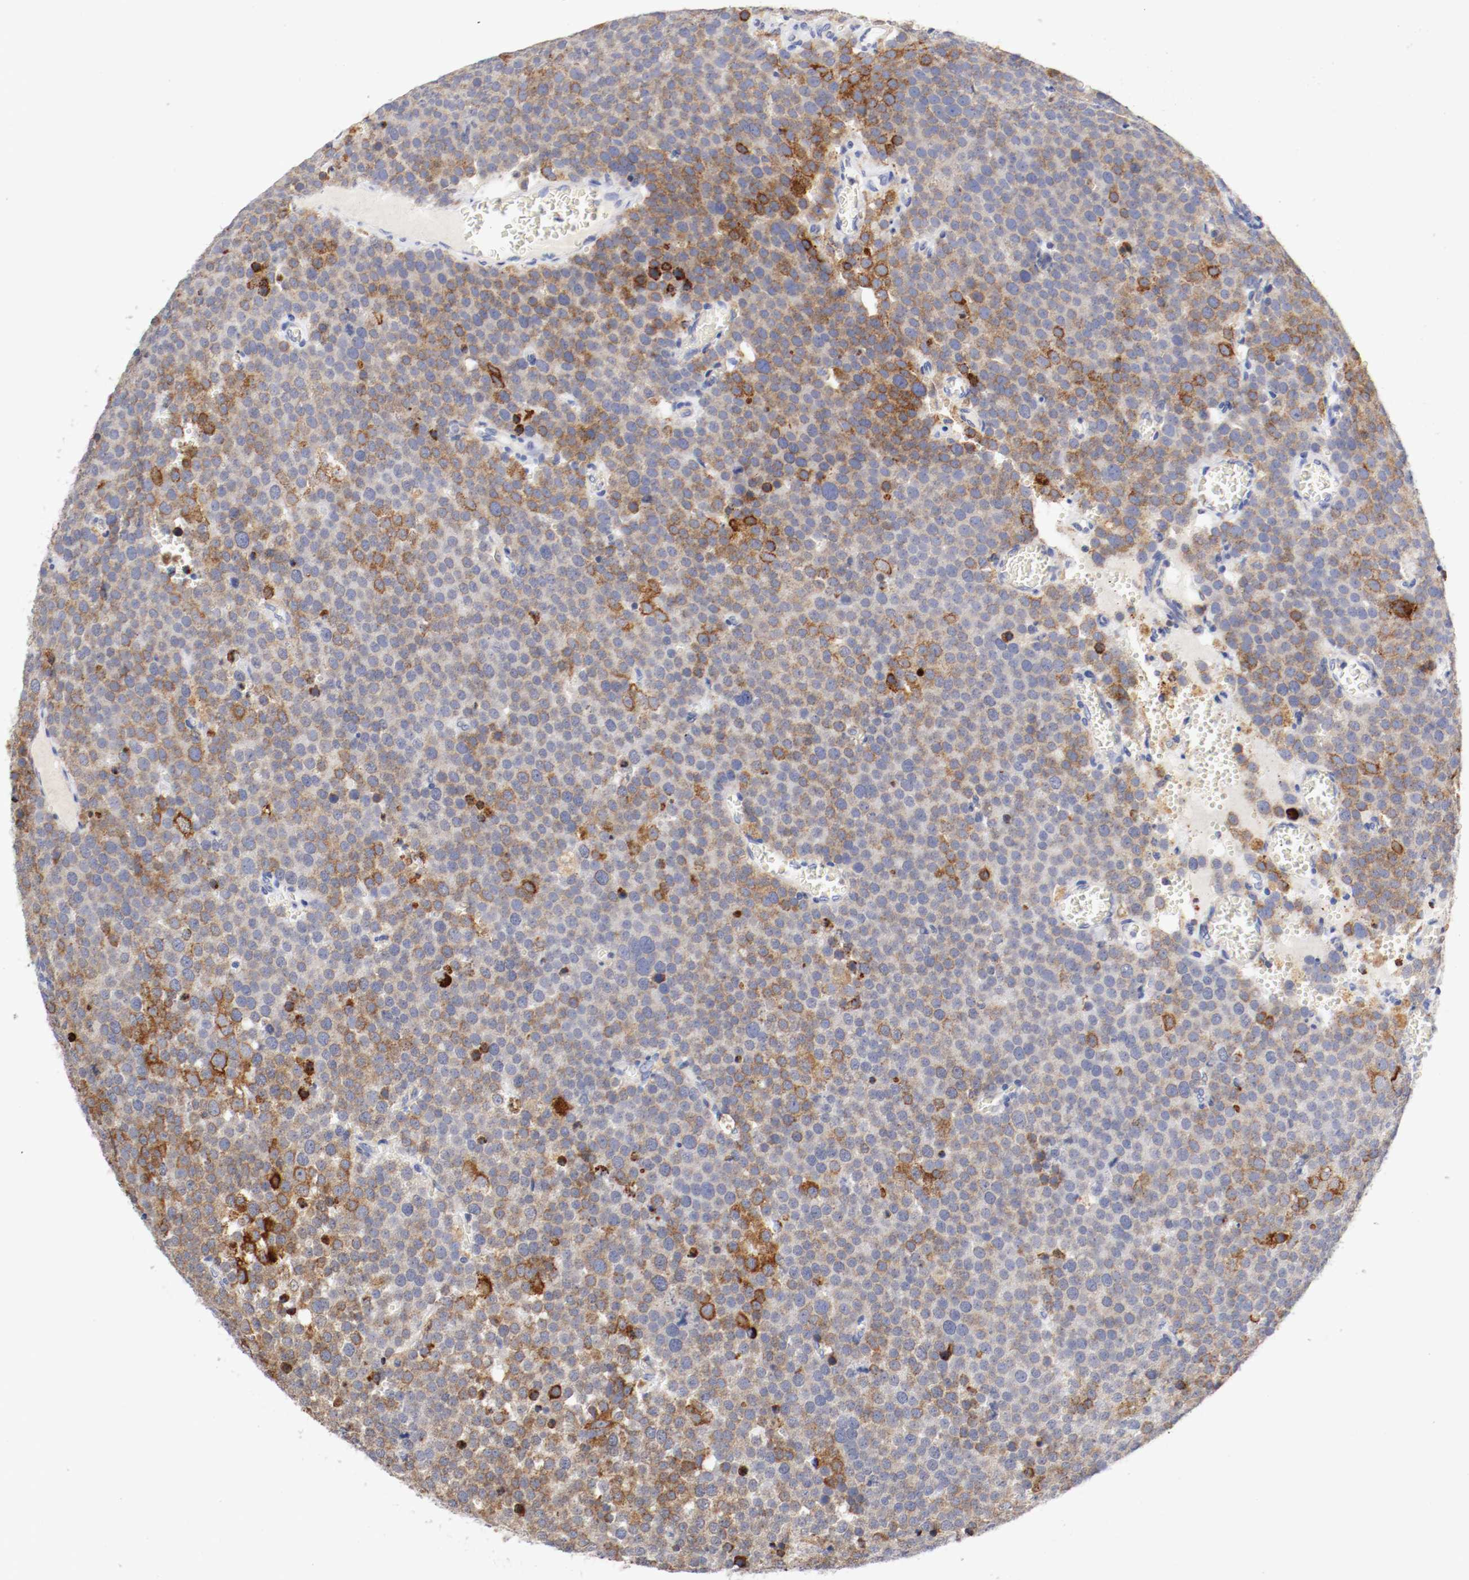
{"staining": {"intensity": "strong", "quantity": "25%-75%", "location": "cytoplasmic/membranous"}, "tissue": "testis cancer", "cell_type": "Tumor cells", "image_type": "cancer", "snomed": [{"axis": "morphology", "description": "Seminoma, NOS"}, {"axis": "topography", "description": "Testis"}], "caption": "Human testis cancer stained with a protein marker displays strong staining in tumor cells.", "gene": "TRAF2", "patient": {"sex": "male", "age": 71}}